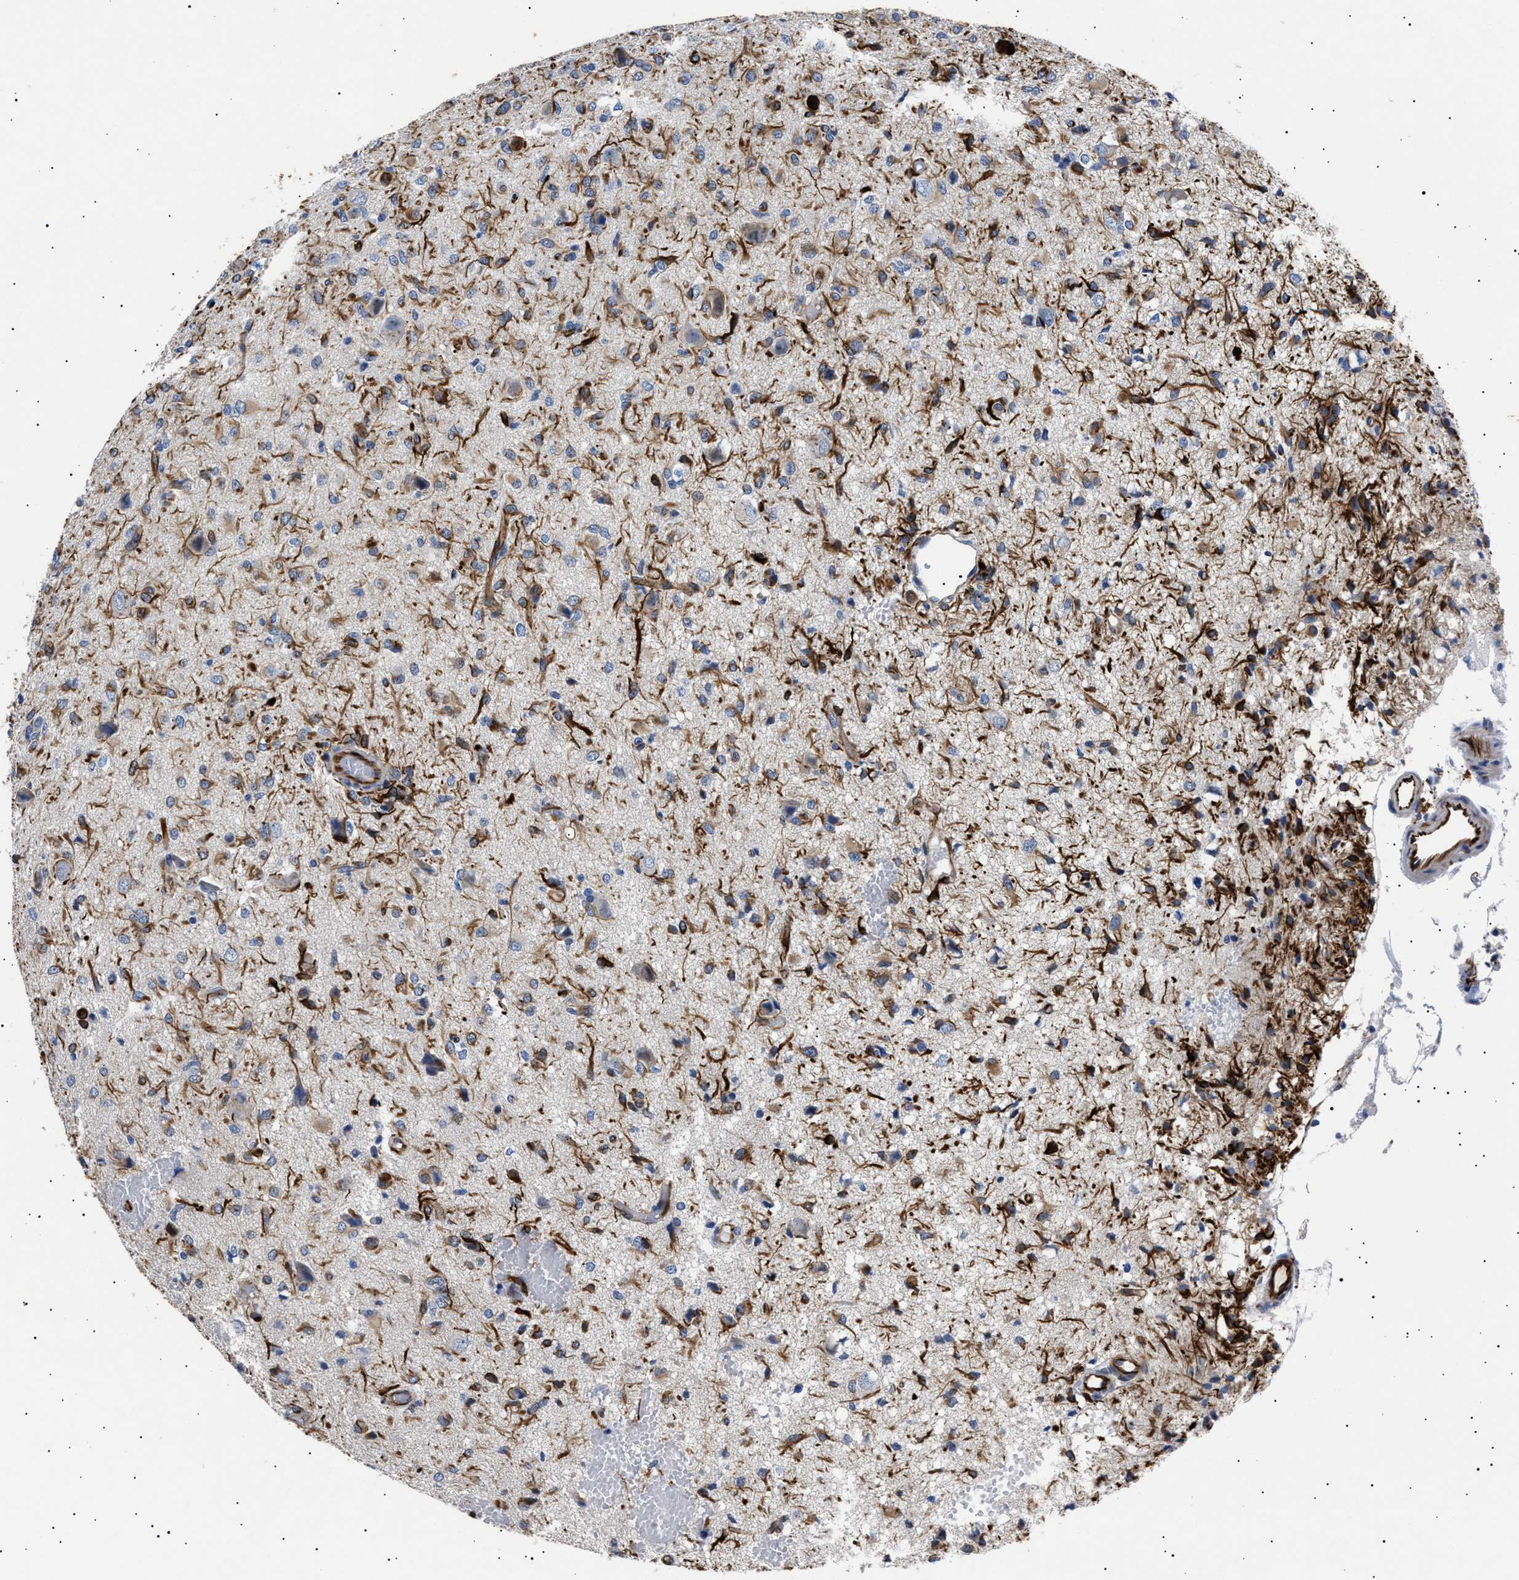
{"staining": {"intensity": "moderate", "quantity": "<25%", "location": "cytoplasmic/membranous"}, "tissue": "glioma", "cell_type": "Tumor cells", "image_type": "cancer", "snomed": [{"axis": "morphology", "description": "Glioma, malignant, High grade"}, {"axis": "topography", "description": "Brain"}], "caption": "Malignant high-grade glioma was stained to show a protein in brown. There is low levels of moderate cytoplasmic/membranous positivity in about <25% of tumor cells.", "gene": "OLFML2A", "patient": {"sex": "female", "age": 59}}